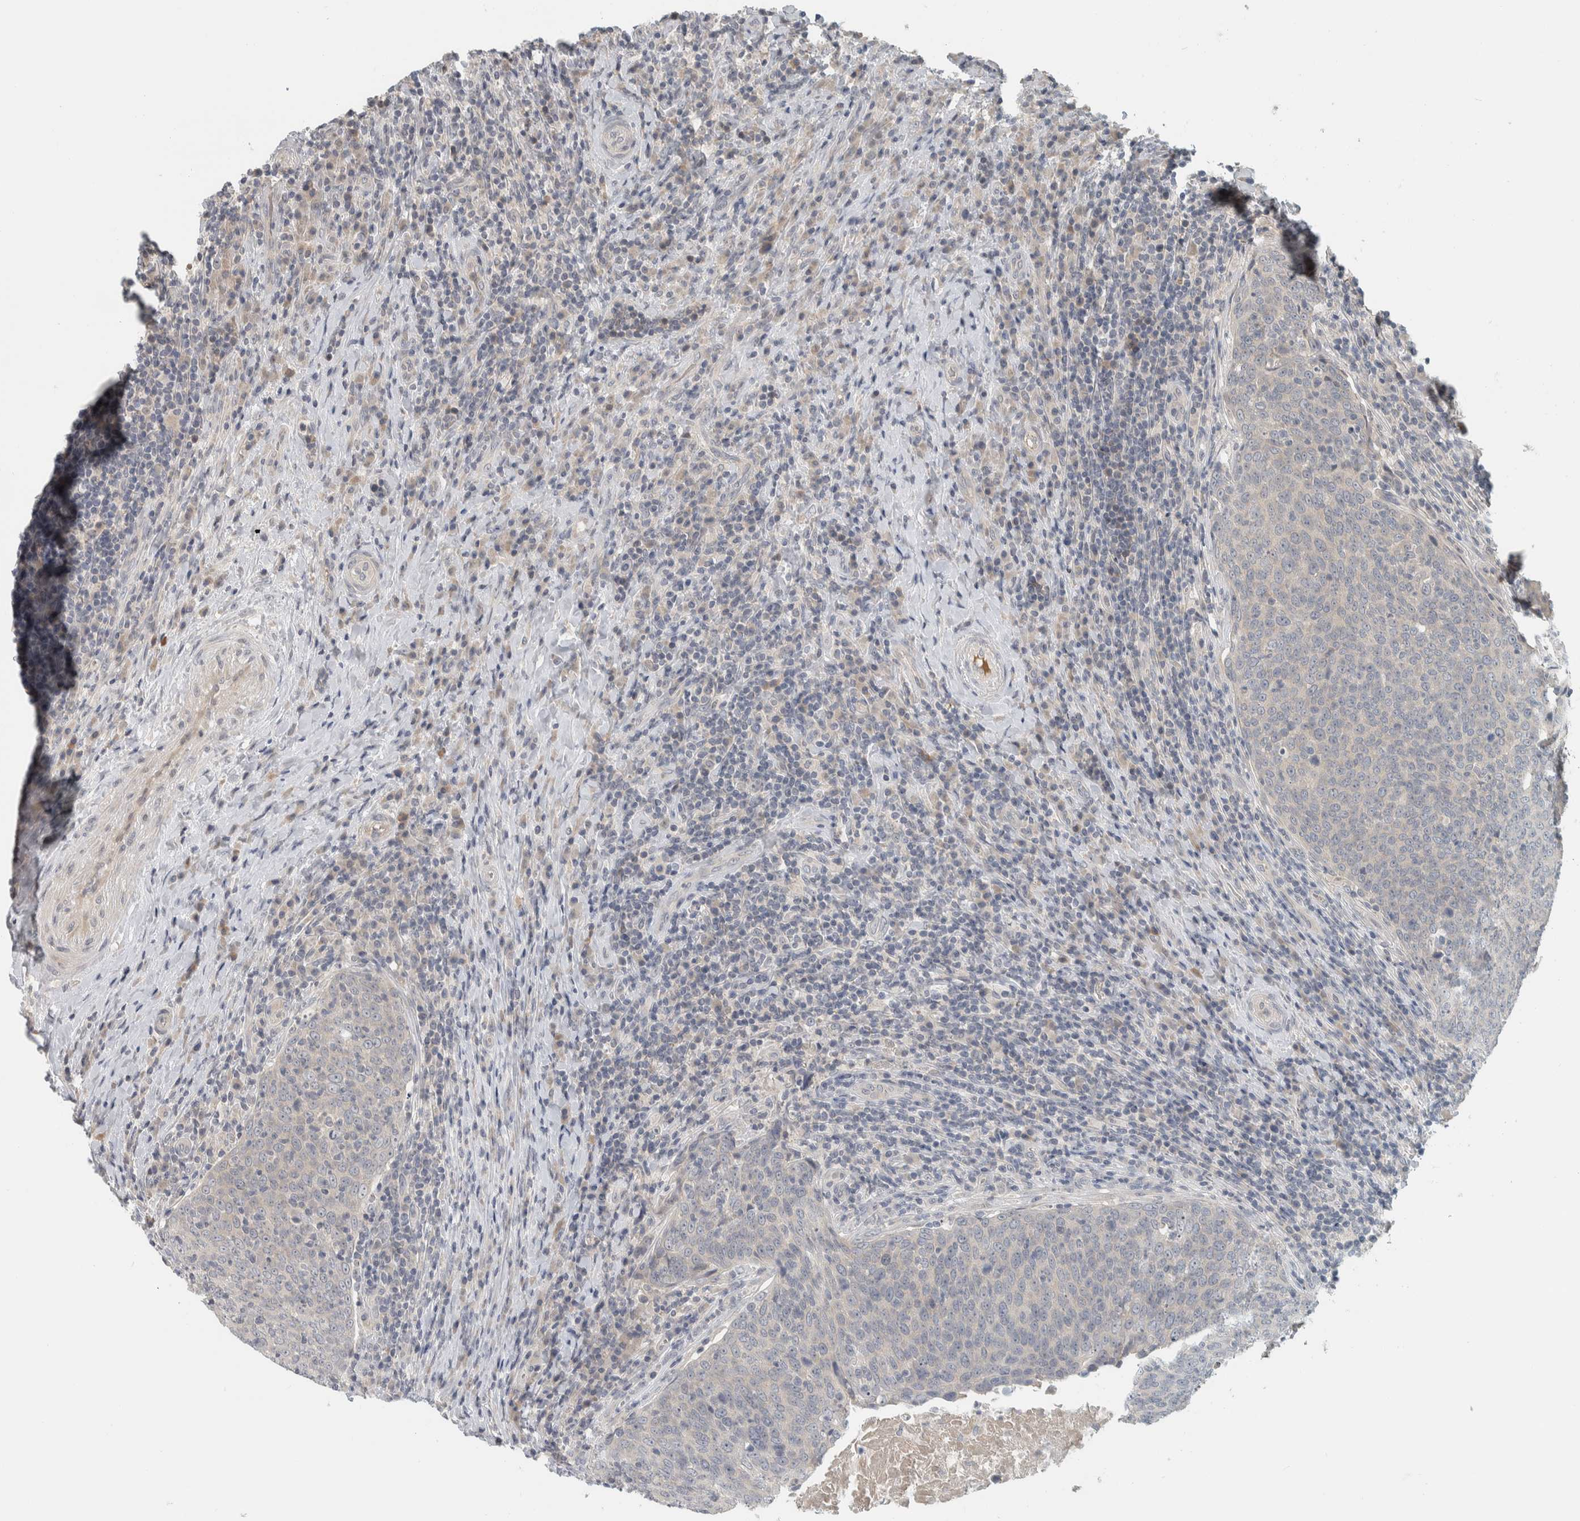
{"staining": {"intensity": "negative", "quantity": "none", "location": "none"}, "tissue": "head and neck cancer", "cell_type": "Tumor cells", "image_type": "cancer", "snomed": [{"axis": "morphology", "description": "Squamous cell carcinoma, NOS"}, {"axis": "morphology", "description": "Squamous cell carcinoma, metastatic, NOS"}, {"axis": "topography", "description": "Lymph node"}, {"axis": "topography", "description": "Head-Neck"}], "caption": "Immunohistochemistry micrograph of head and neck cancer stained for a protein (brown), which demonstrates no staining in tumor cells.", "gene": "AFP", "patient": {"sex": "male", "age": 62}}